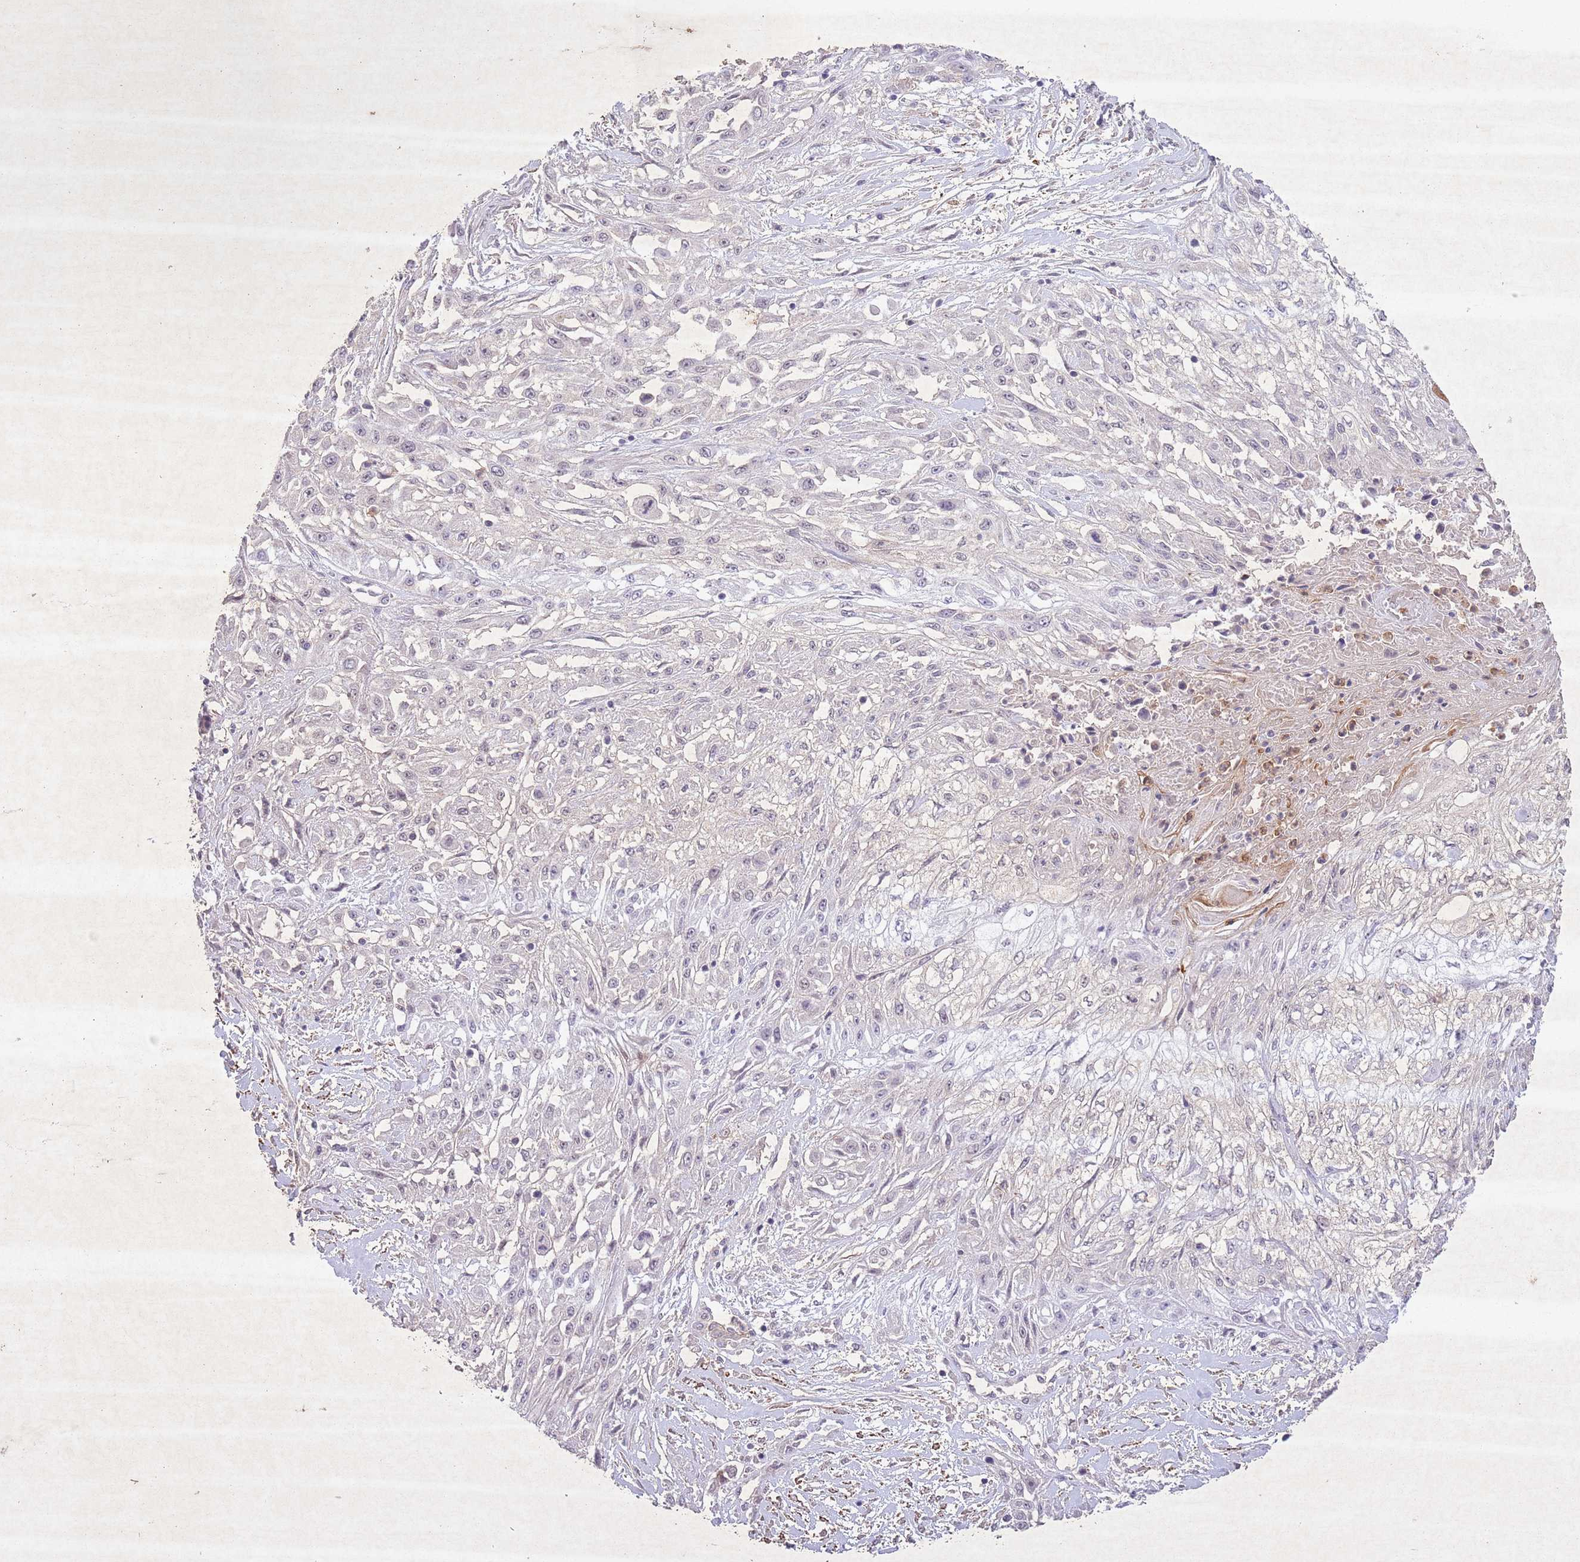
{"staining": {"intensity": "negative", "quantity": "none", "location": "none"}, "tissue": "skin cancer", "cell_type": "Tumor cells", "image_type": "cancer", "snomed": [{"axis": "morphology", "description": "Squamous cell carcinoma, NOS"}, {"axis": "morphology", "description": "Squamous cell carcinoma, metastatic, NOS"}, {"axis": "topography", "description": "Skin"}, {"axis": "topography", "description": "Lymph node"}], "caption": "Immunohistochemistry image of human skin cancer (squamous cell carcinoma) stained for a protein (brown), which displays no expression in tumor cells.", "gene": "CCNI", "patient": {"sex": "male", "age": 75}}